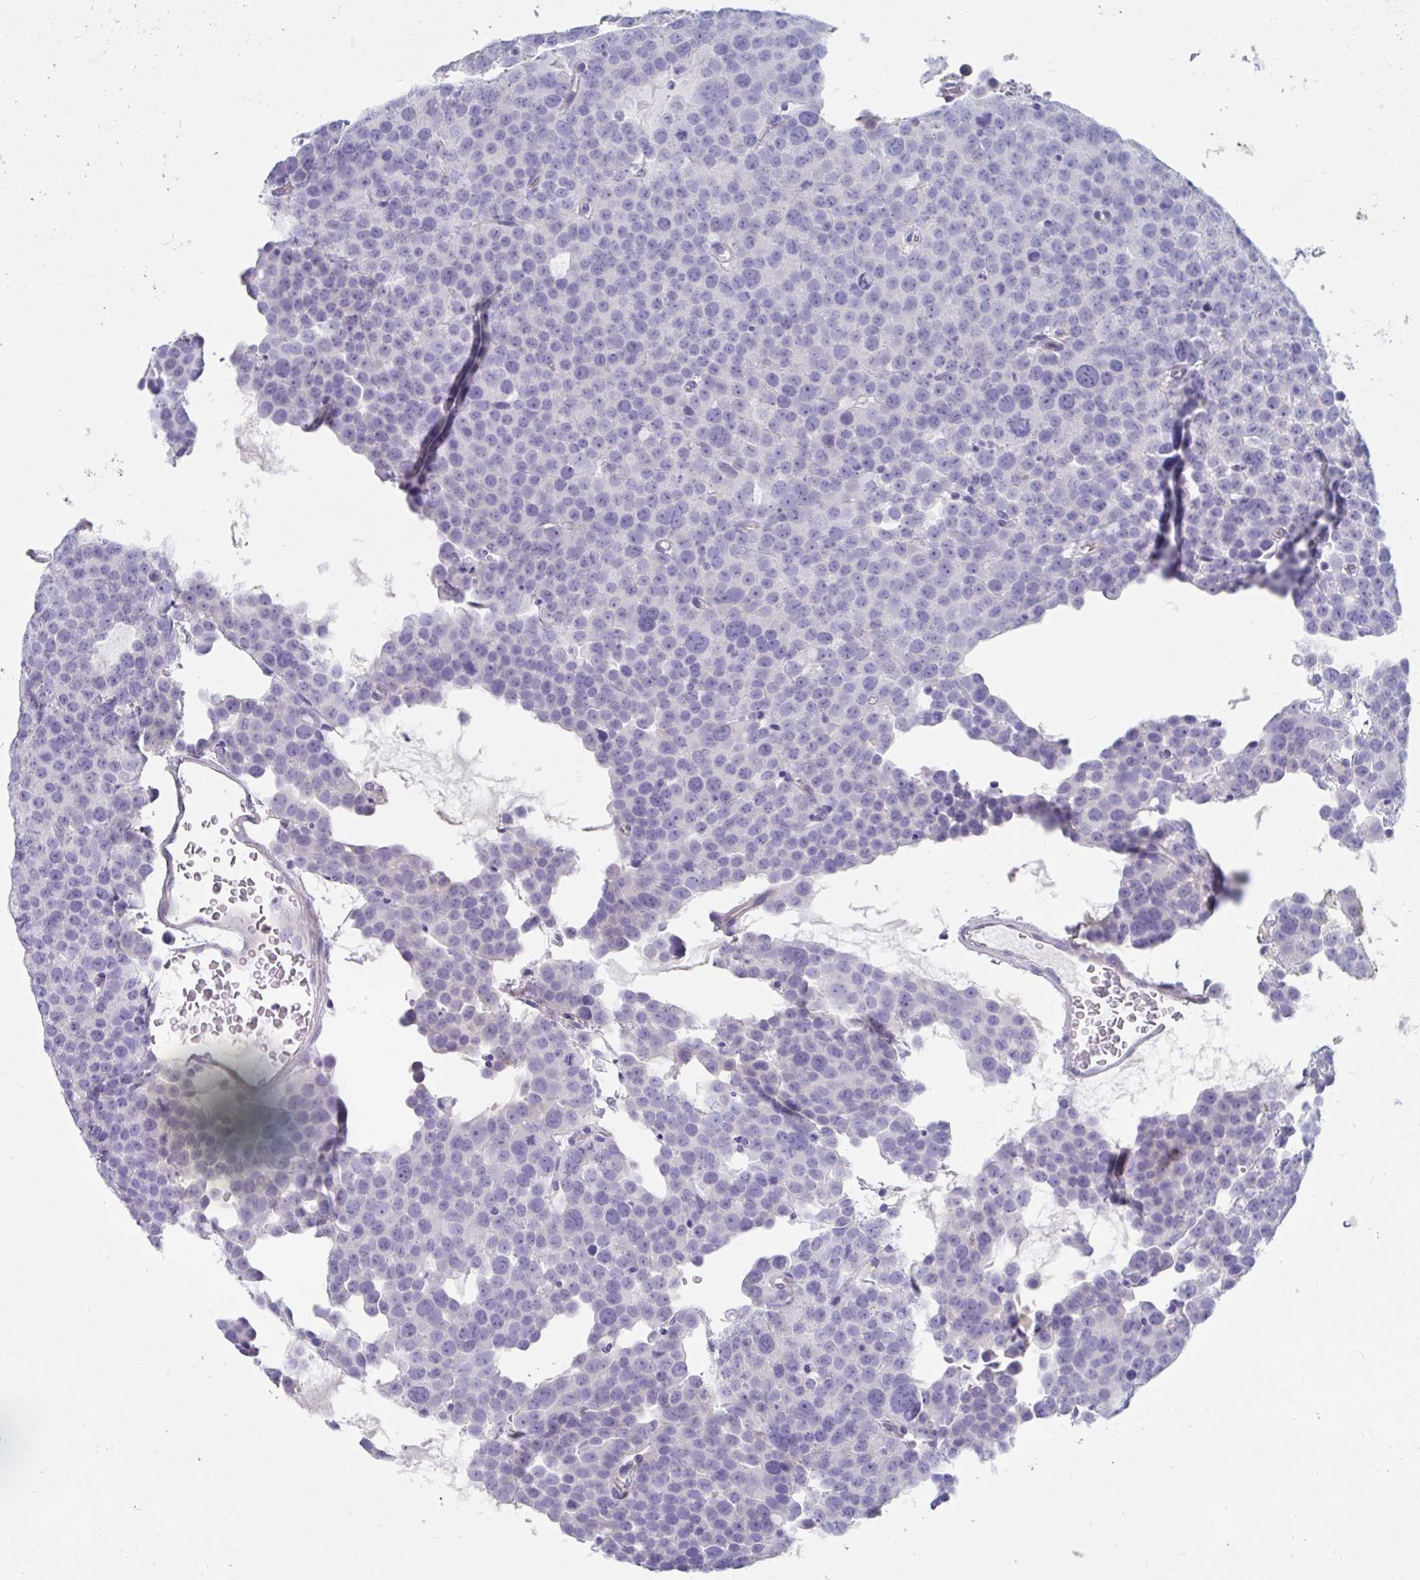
{"staining": {"intensity": "negative", "quantity": "none", "location": "none"}, "tissue": "testis cancer", "cell_type": "Tumor cells", "image_type": "cancer", "snomed": [{"axis": "morphology", "description": "Seminoma, NOS"}, {"axis": "topography", "description": "Testis"}], "caption": "A high-resolution photomicrograph shows immunohistochemistry staining of testis cancer, which reveals no significant expression in tumor cells. (DAB (3,3'-diaminobenzidine) immunohistochemistry with hematoxylin counter stain).", "gene": "MGAM2", "patient": {"sex": "male", "age": 71}}